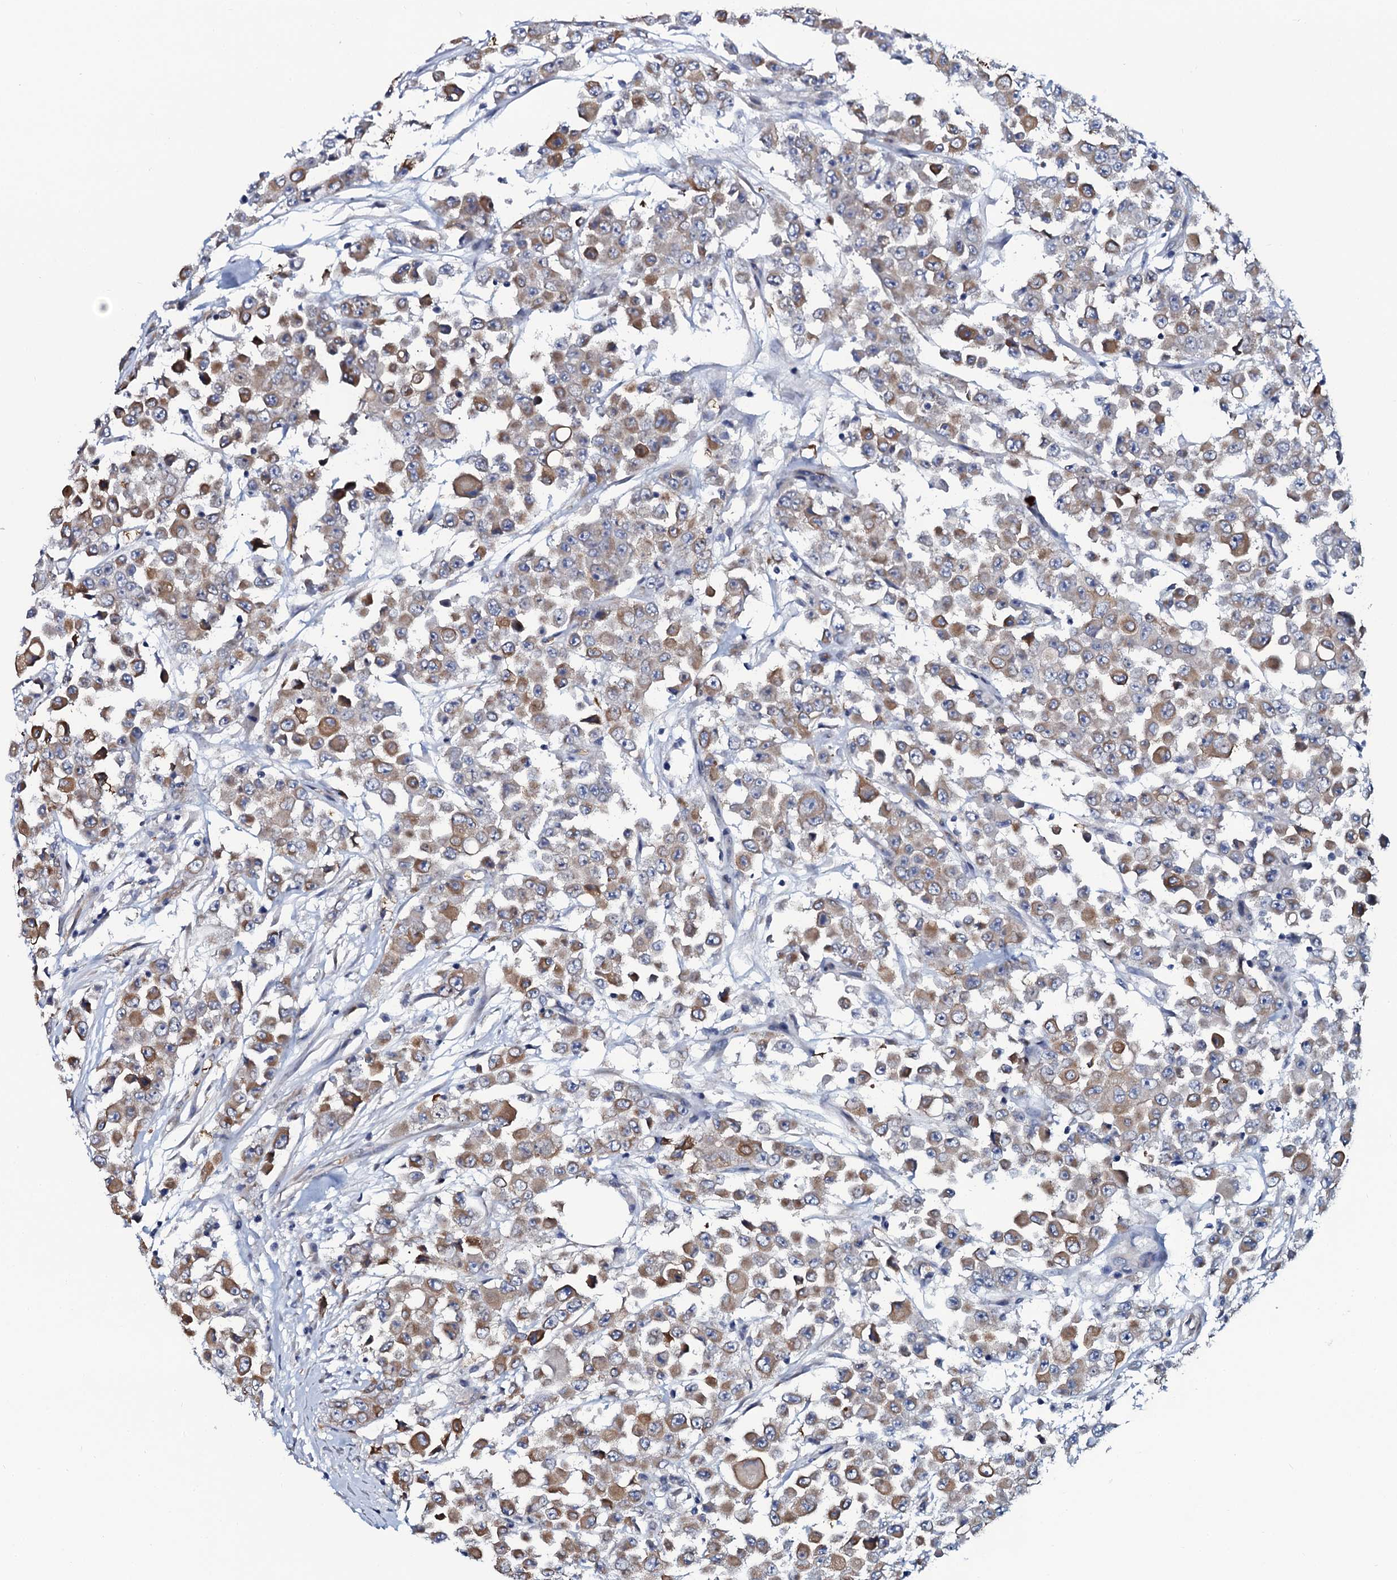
{"staining": {"intensity": "moderate", "quantity": "25%-75%", "location": "cytoplasmic/membranous"}, "tissue": "colorectal cancer", "cell_type": "Tumor cells", "image_type": "cancer", "snomed": [{"axis": "morphology", "description": "Adenocarcinoma, NOS"}, {"axis": "topography", "description": "Colon"}], "caption": "Moderate cytoplasmic/membranous expression is present in approximately 25%-75% of tumor cells in adenocarcinoma (colorectal).", "gene": "C10orf88", "patient": {"sex": "male", "age": 51}}